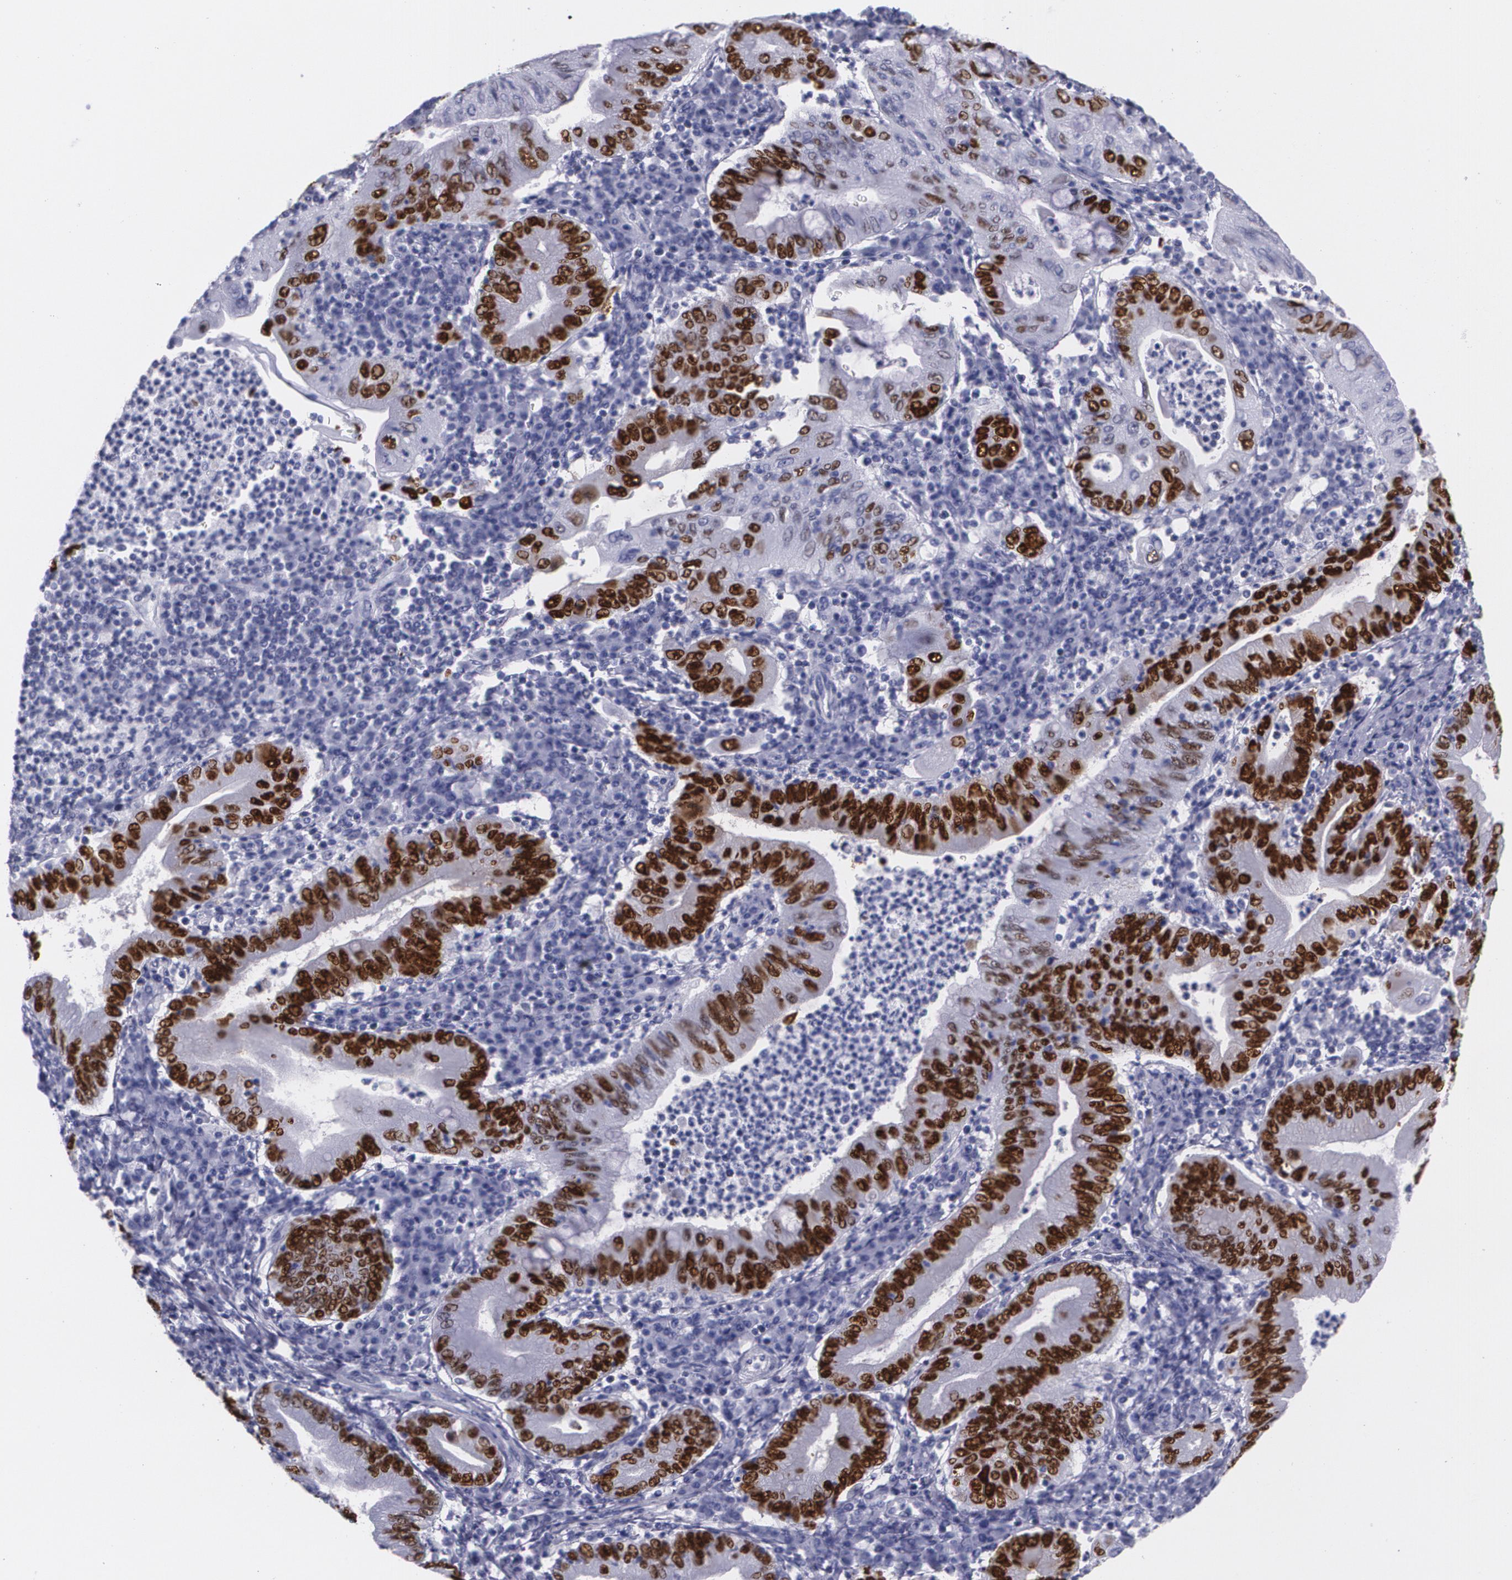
{"staining": {"intensity": "strong", "quantity": ">75%", "location": "nuclear"}, "tissue": "stomach cancer", "cell_type": "Tumor cells", "image_type": "cancer", "snomed": [{"axis": "morphology", "description": "Normal tissue, NOS"}, {"axis": "morphology", "description": "Adenocarcinoma, NOS"}, {"axis": "topography", "description": "Esophagus"}, {"axis": "topography", "description": "Stomach, upper"}, {"axis": "topography", "description": "Peripheral nerve tissue"}], "caption": "DAB (3,3'-diaminobenzidine) immunohistochemical staining of stomach adenocarcinoma displays strong nuclear protein staining in about >75% of tumor cells.", "gene": "TP53", "patient": {"sex": "male", "age": 62}}